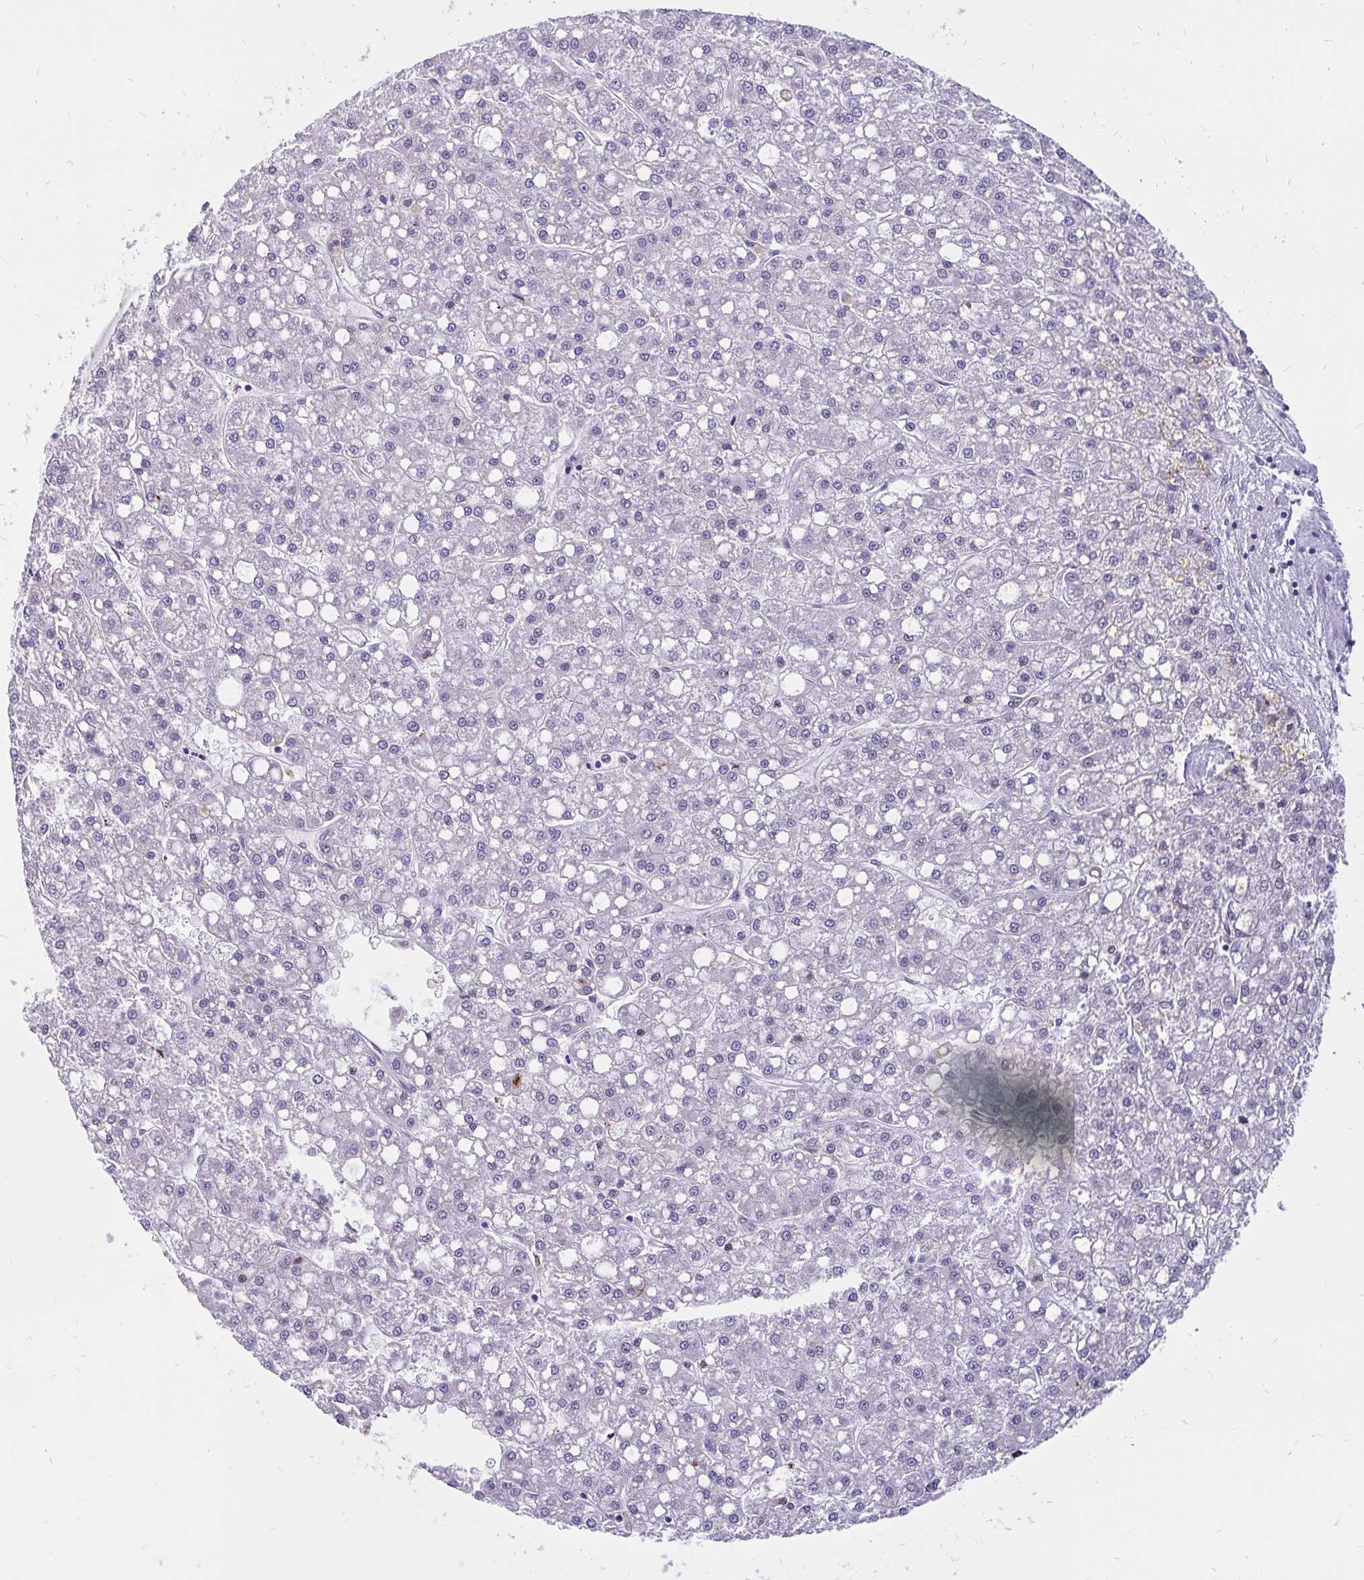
{"staining": {"intensity": "negative", "quantity": "none", "location": "none"}, "tissue": "liver cancer", "cell_type": "Tumor cells", "image_type": "cancer", "snomed": [{"axis": "morphology", "description": "Carcinoma, Hepatocellular, NOS"}, {"axis": "topography", "description": "Liver"}], "caption": "Tumor cells show no significant protein expression in liver cancer (hepatocellular carcinoma).", "gene": "KIAA2013", "patient": {"sex": "male", "age": 67}}